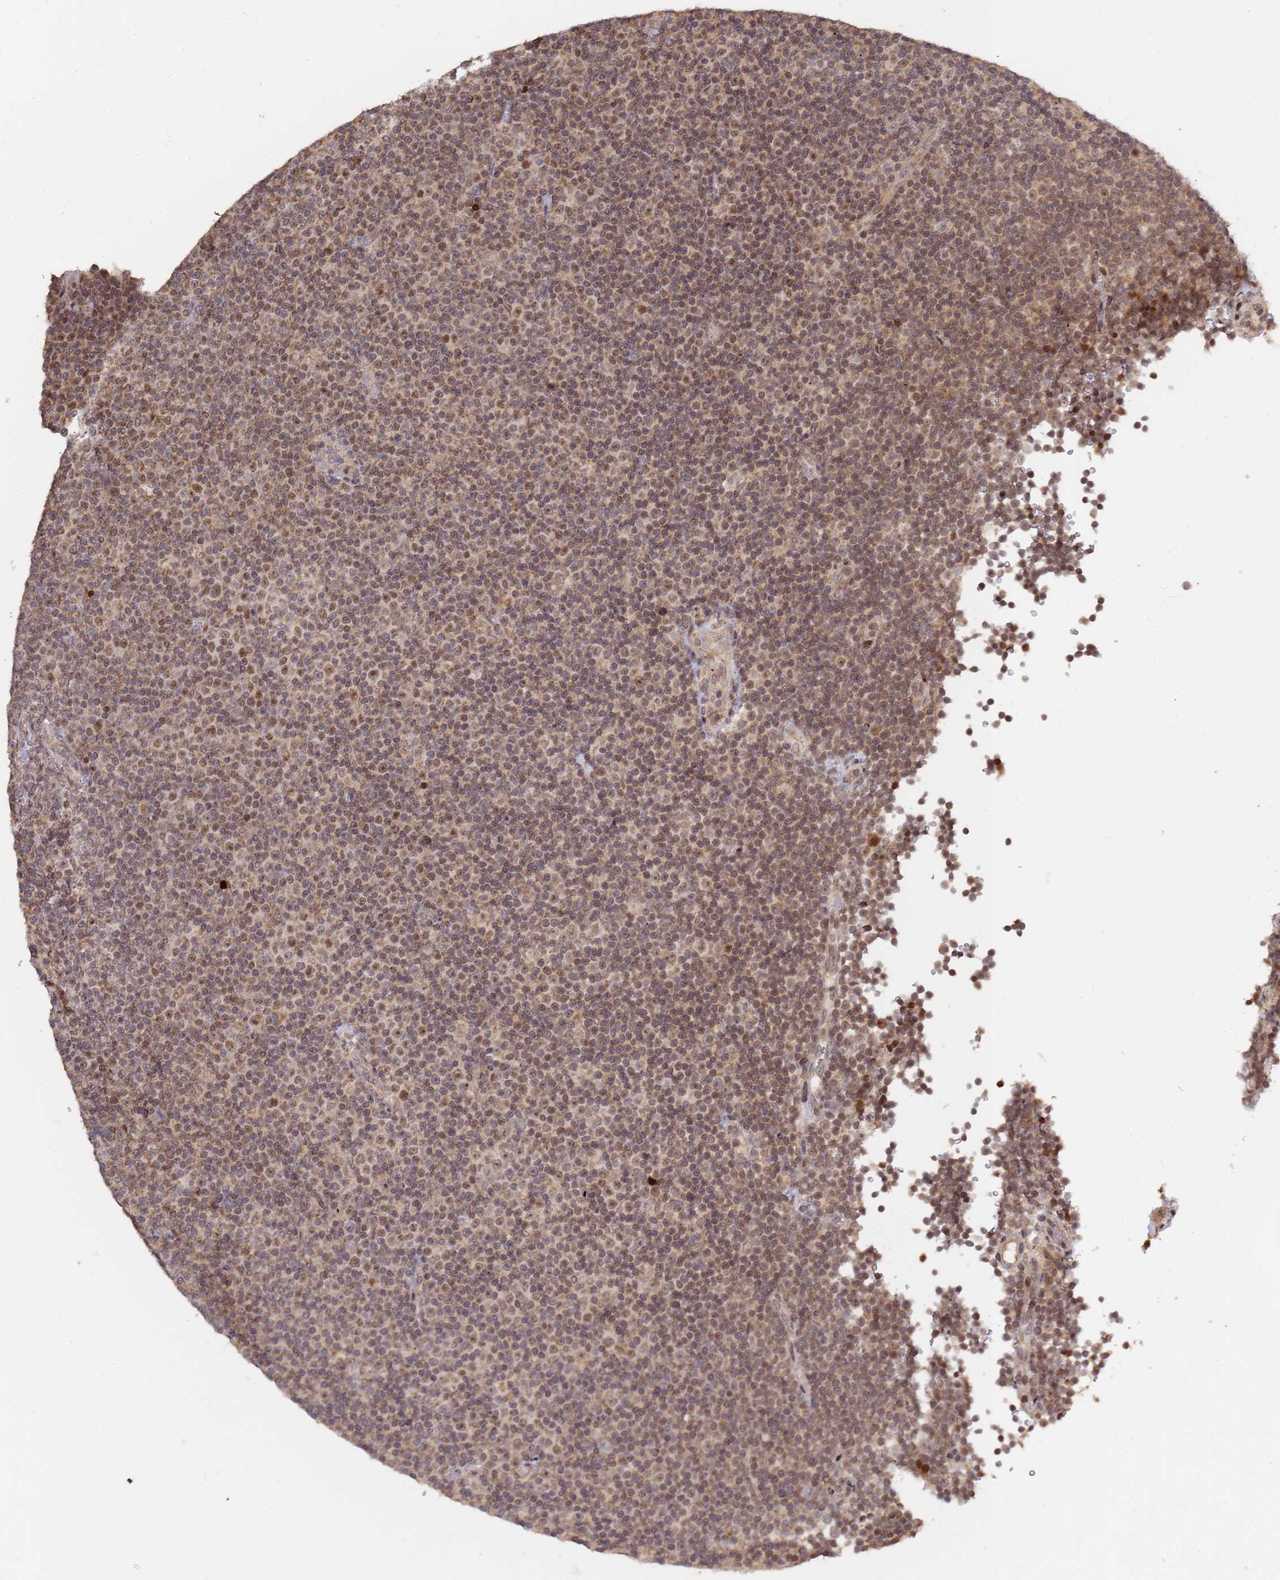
{"staining": {"intensity": "moderate", "quantity": ">75%", "location": "nuclear"}, "tissue": "lymphoma", "cell_type": "Tumor cells", "image_type": "cancer", "snomed": [{"axis": "morphology", "description": "Malignant lymphoma, non-Hodgkin's type, Low grade"}, {"axis": "topography", "description": "Lymph node"}], "caption": "DAB (3,3'-diaminobenzidine) immunohistochemical staining of human malignant lymphoma, non-Hodgkin's type (low-grade) demonstrates moderate nuclear protein positivity in about >75% of tumor cells.", "gene": "RCOR2", "patient": {"sex": "female", "age": 67}}